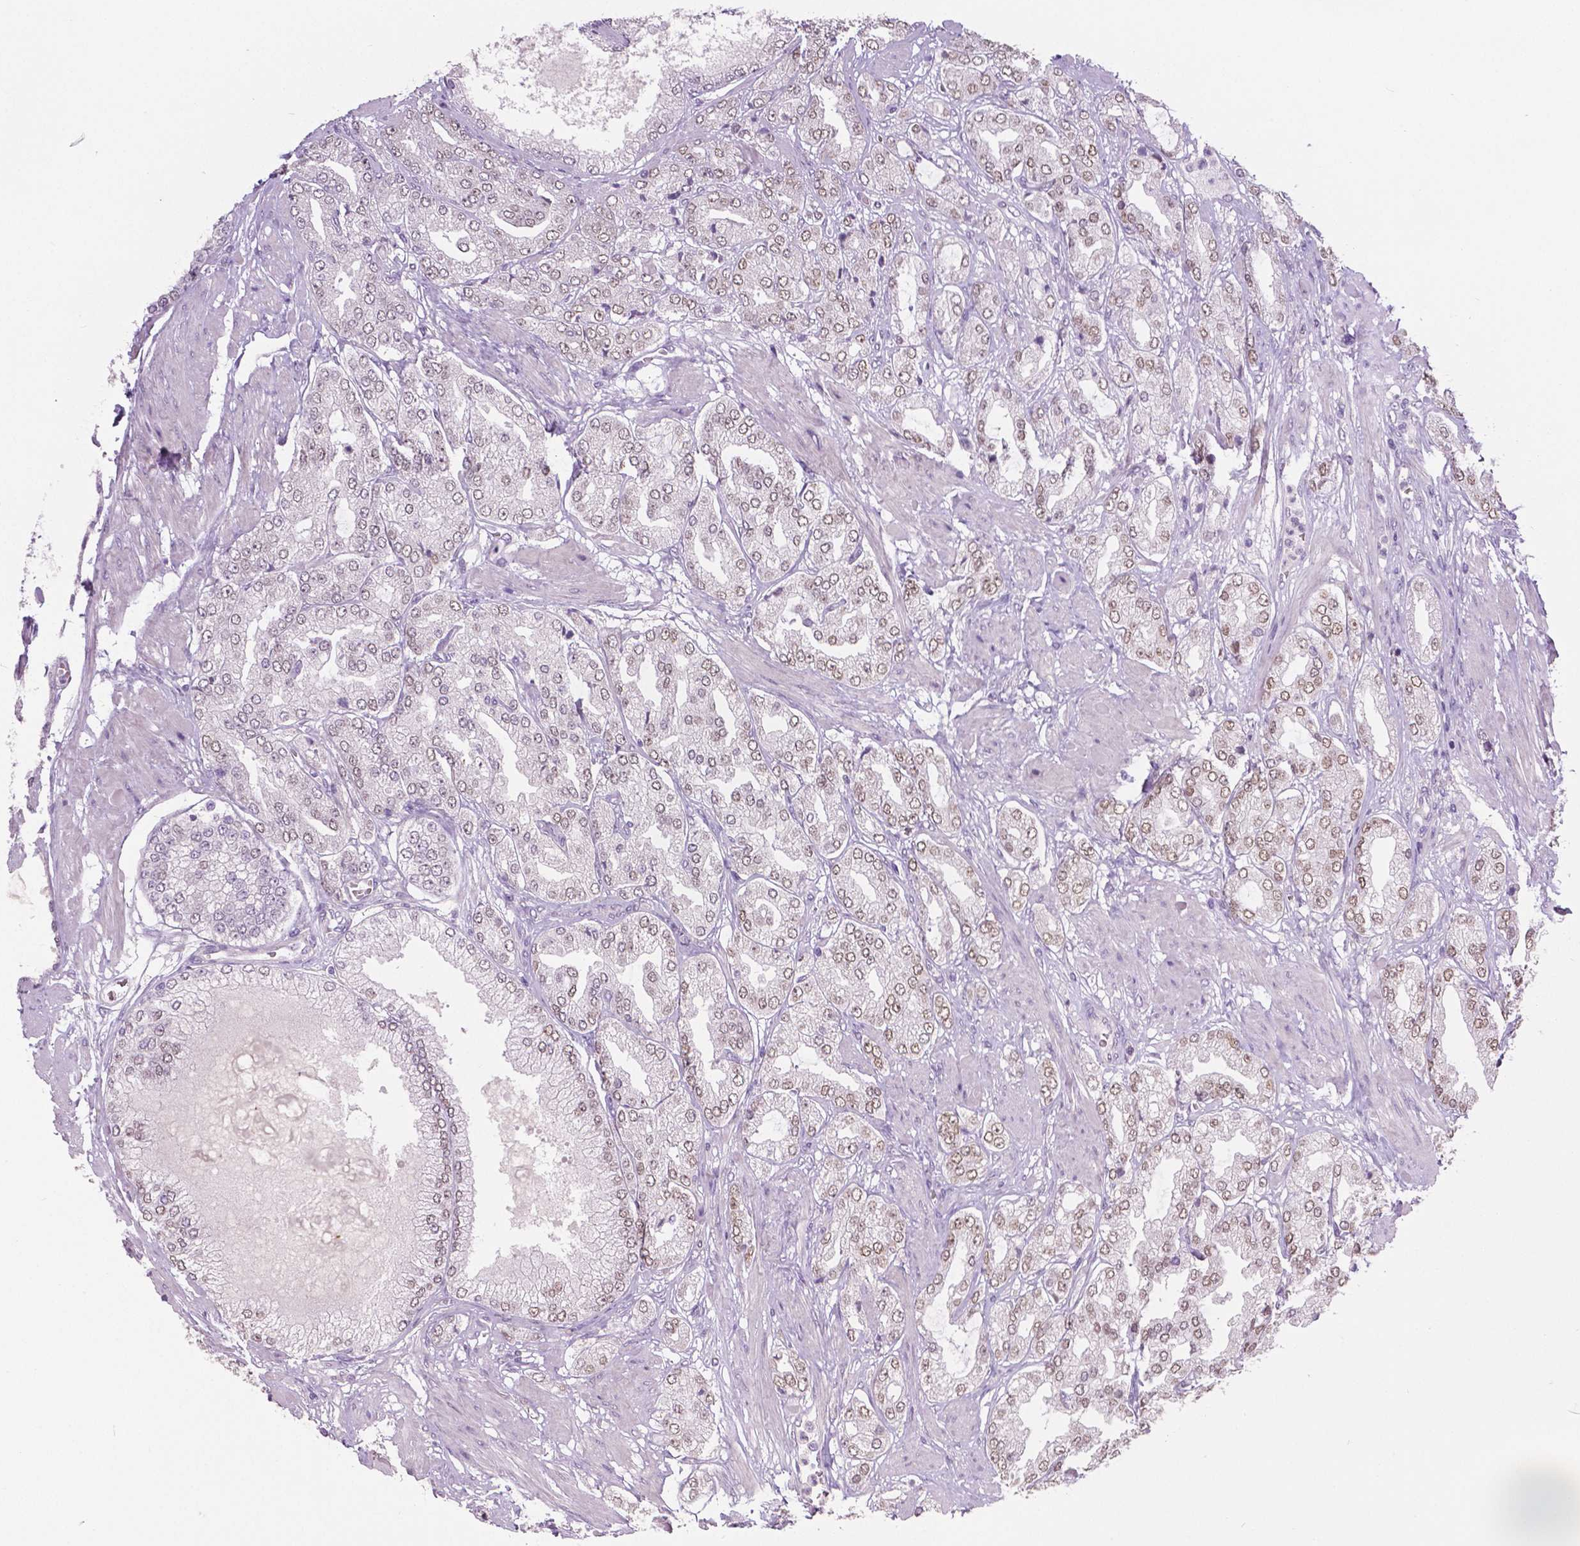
{"staining": {"intensity": "weak", "quantity": "25%-75%", "location": "nuclear"}, "tissue": "prostate cancer", "cell_type": "Tumor cells", "image_type": "cancer", "snomed": [{"axis": "morphology", "description": "Adenocarcinoma, High grade"}, {"axis": "topography", "description": "Prostate"}], "caption": "Prostate cancer was stained to show a protein in brown. There is low levels of weak nuclear staining in approximately 25%-75% of tumor cells.", "gene": "FOXA1", "patient": {"sex": "male", "age": 68}}